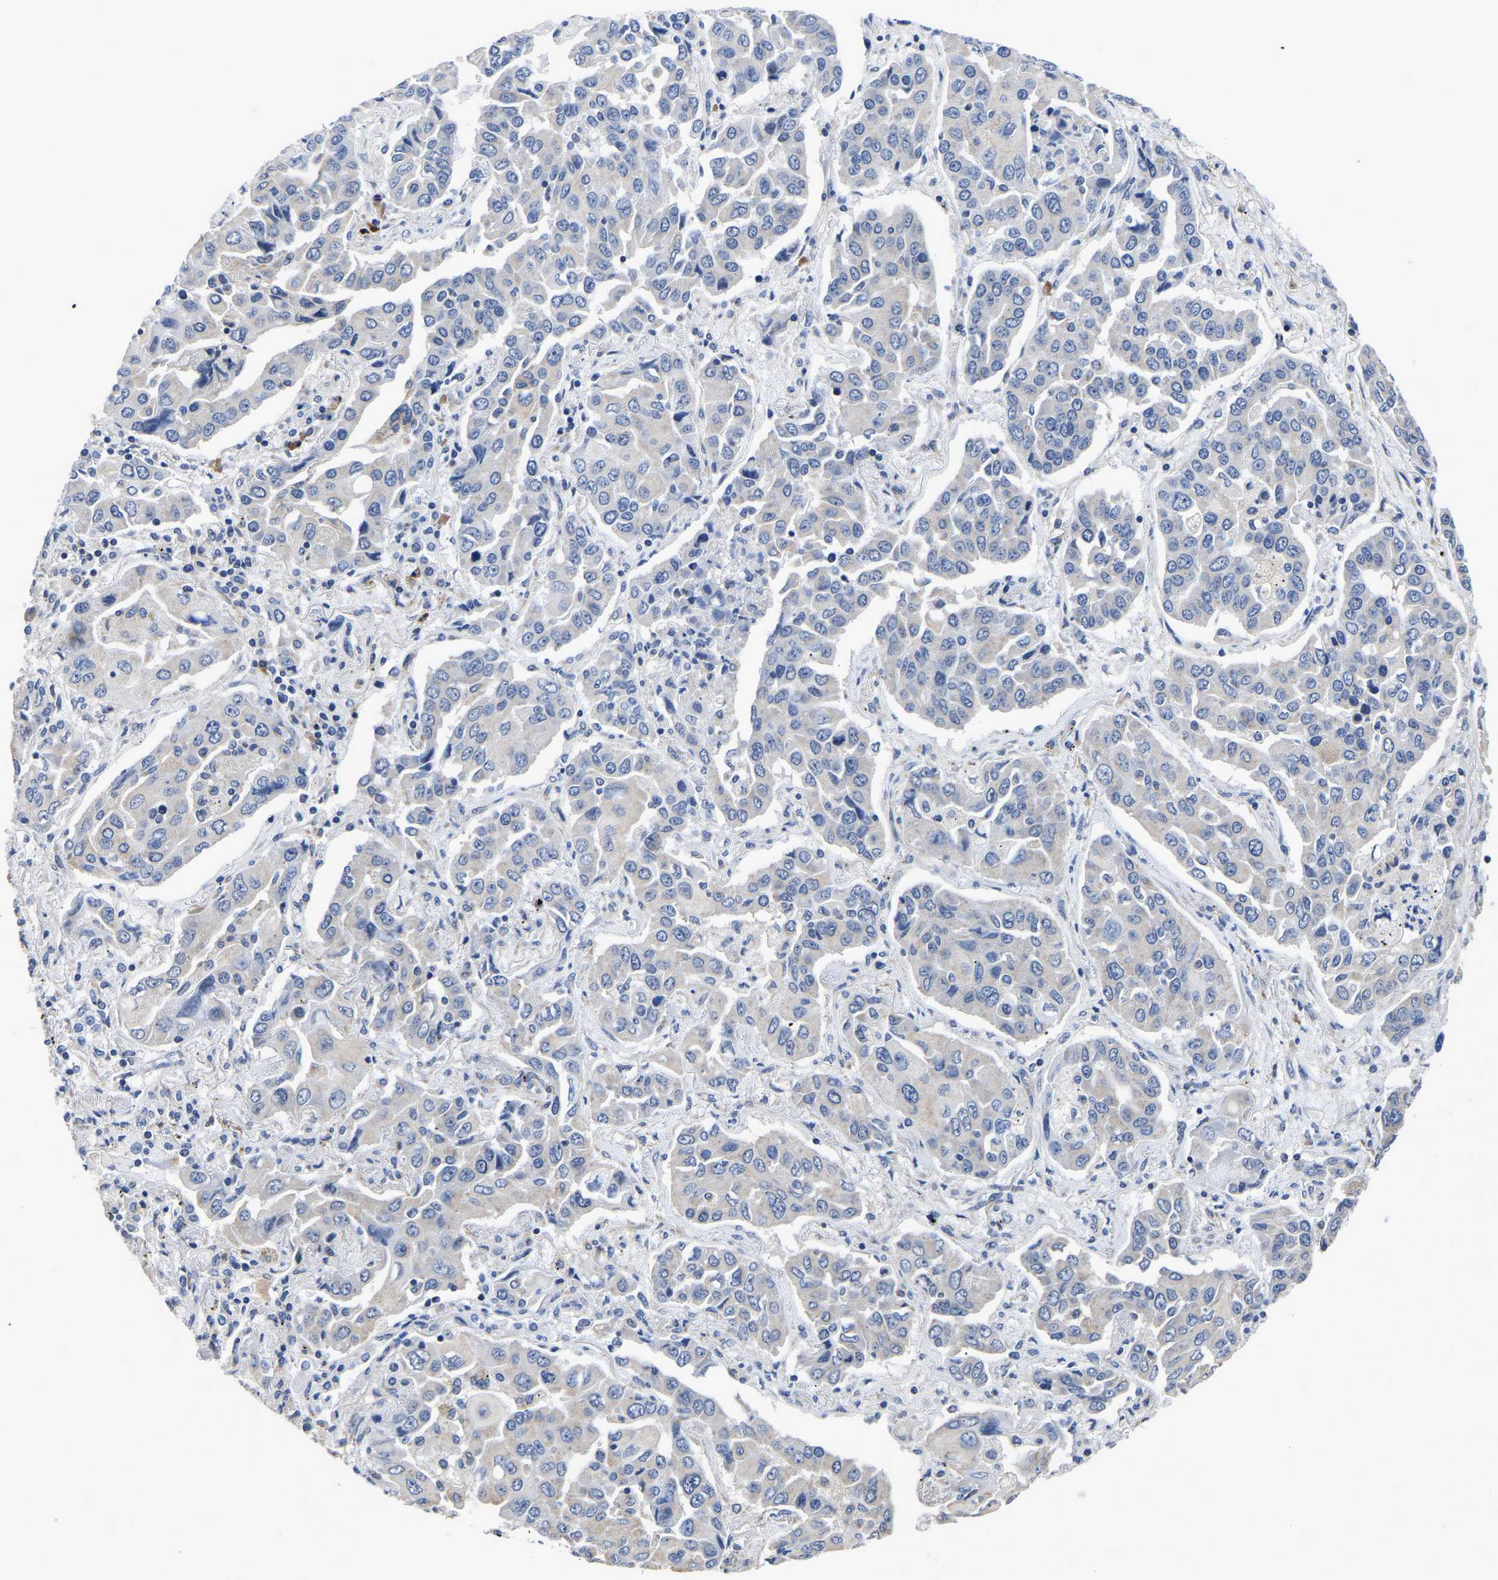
{"staining": {"intensity": "negative", "quantity": "none", "location": "none"}, "tissue": "lung cancer", "cell_type": "Tumor cells", "image_type": "cancer", "snomed": [{"axis": "morphology", "description": "Adenocarcinoma, NOS"}, {"axis": "topography", "description": "Lung"}], "caption": "Immunohistochemical staining of human adenocarcinoma (lung) reveals no significant staining in tumor cells. (Immunohistochemistry, brightfield microscopy, high magnification).", "gene": "PDLIM7", "patient": {"sex": "female", "age": 65}}